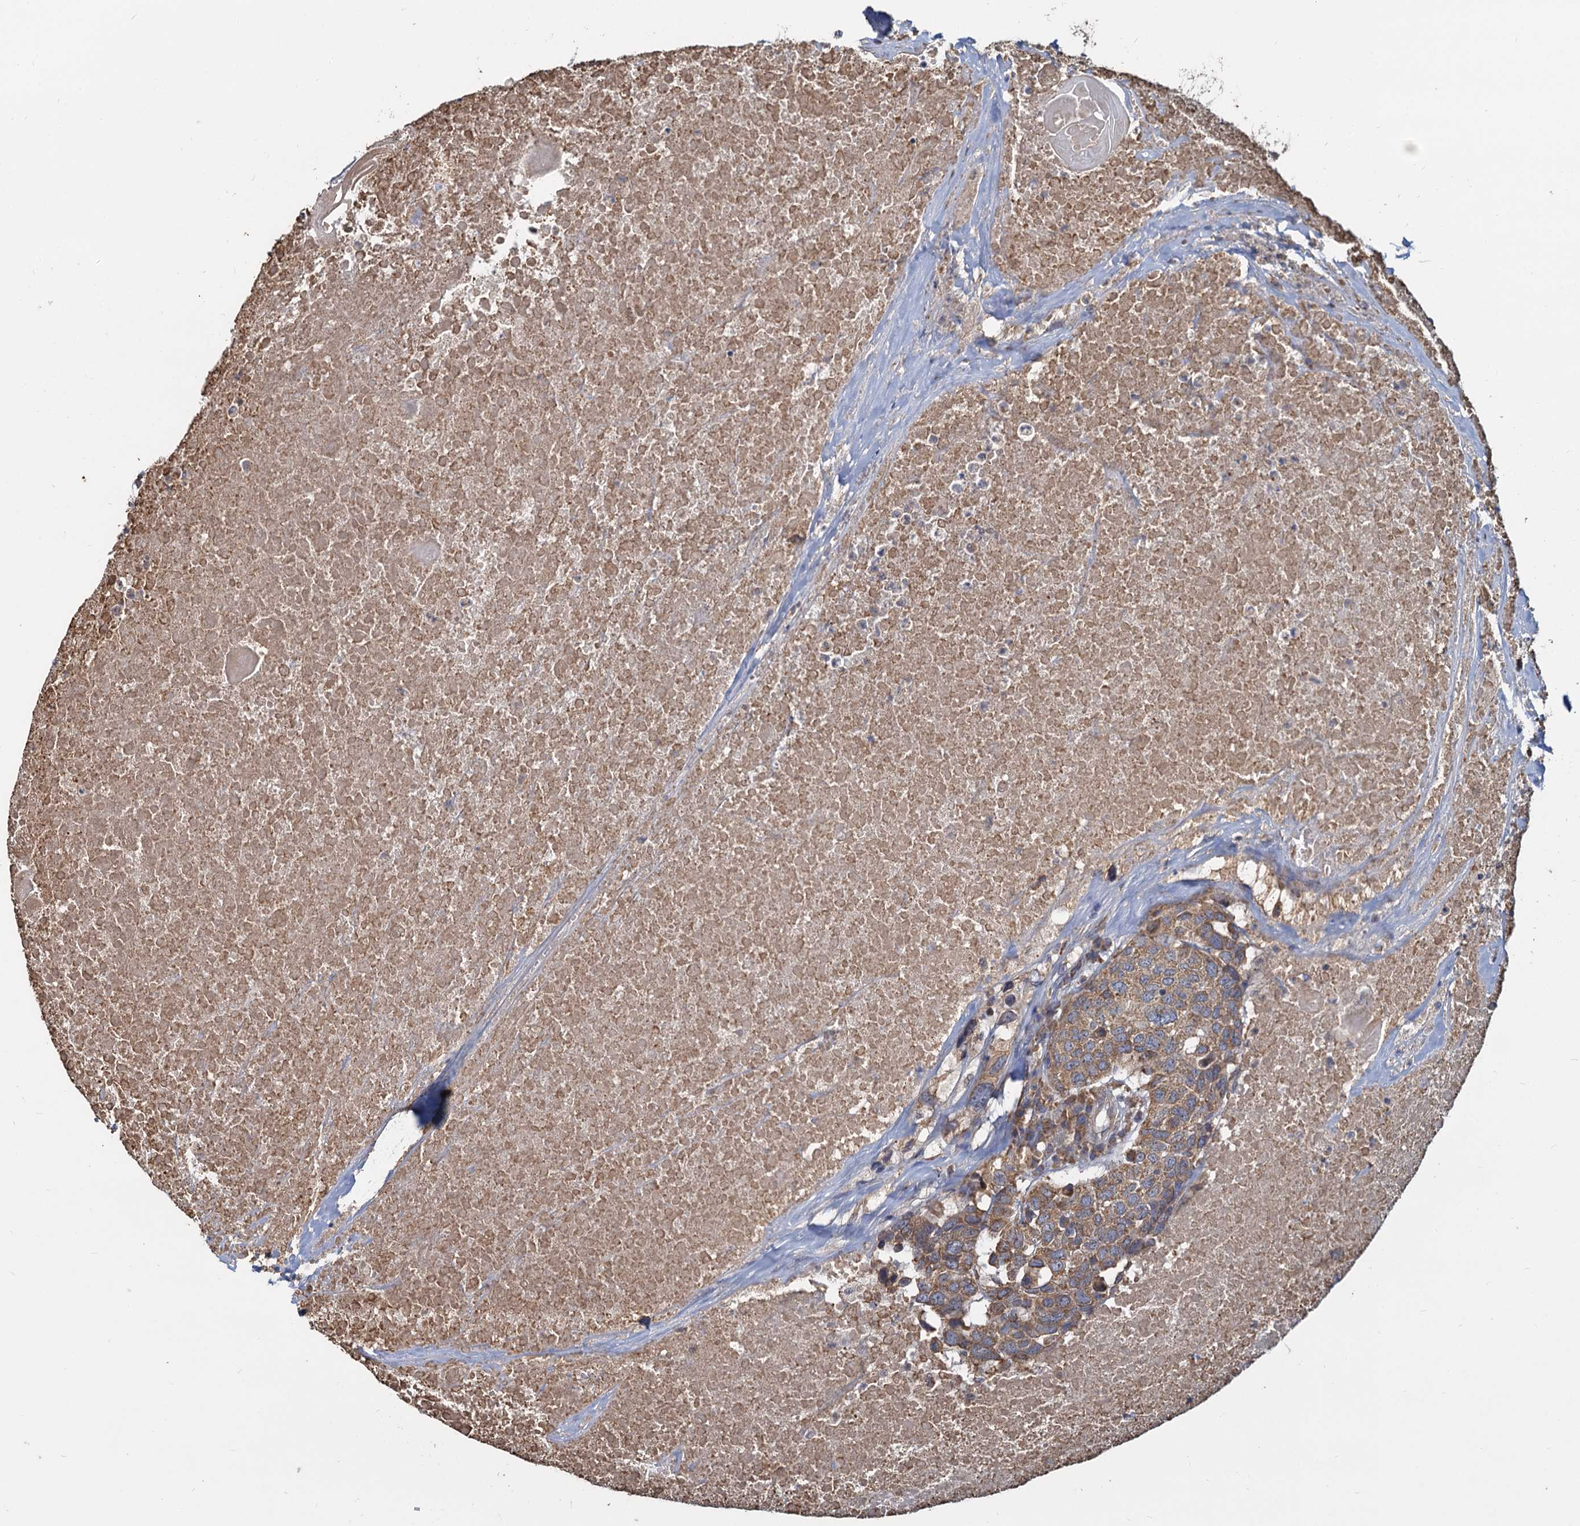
{"staining": {"intensity": "moderate", "quantity": ">75%", "location": "cytoplasmic/membranous"}, "tissue": "head and neck cancer", "cell_type": "Tumor cells", "image_type": "cancer", "snomed": [{"axis": "morphology", "description": "Squamous cell carcinoma, NOS"}, {"axis": "topography", "description": "Head-Neck"}], "caption": "A medium amount of moderate cytoplasmic/membranous staining is appreciated in about >75% of tumor cells in head and neck cancer (squamous cell carcinoma) tissue.", "gene": "LRRC51", "patient": {"sex": "male", "age": 66}}